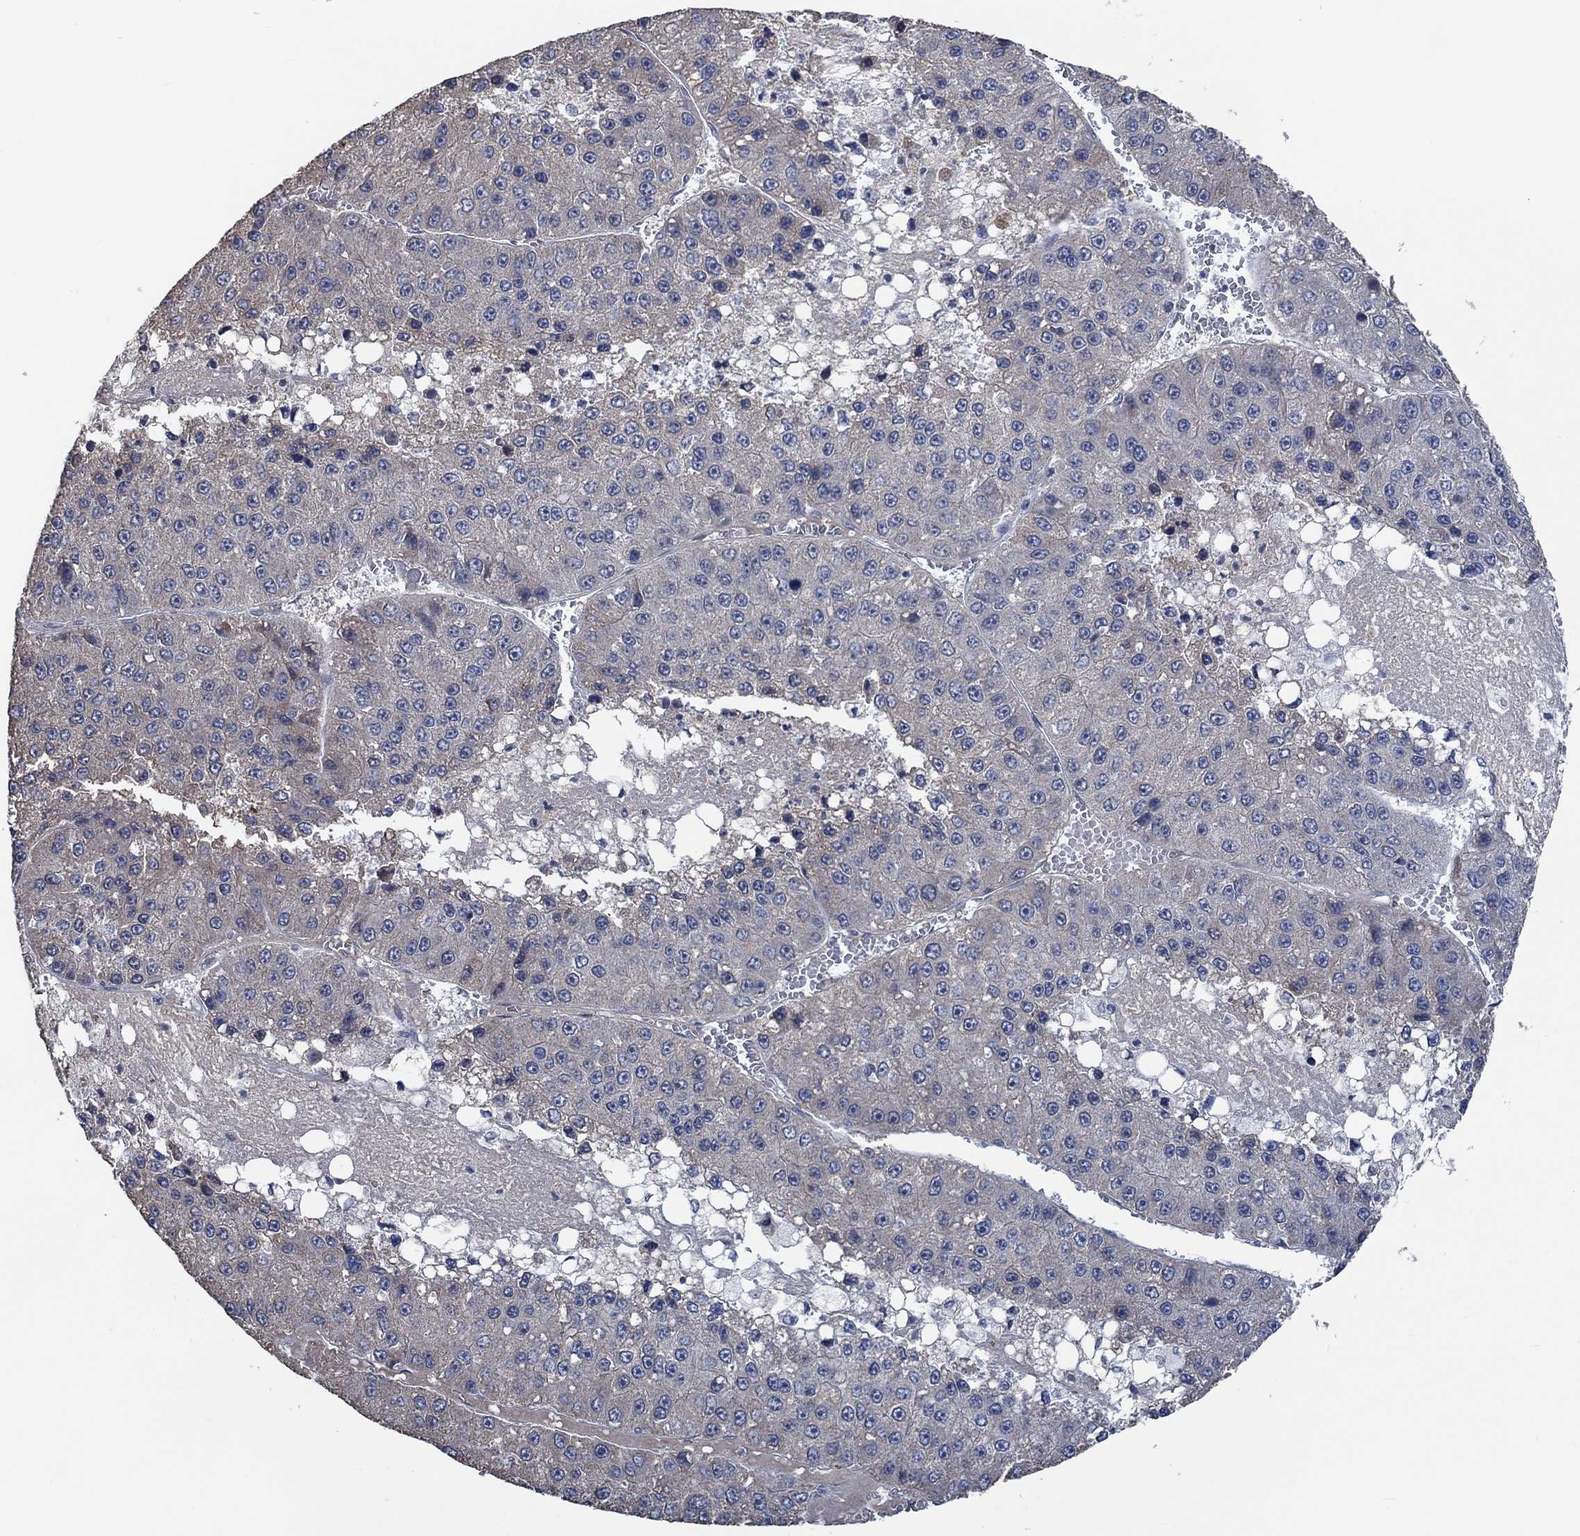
{"staining": {"intensity": "negative", "quantity": "none", "location": "none"}, "tissue": "liver cancer", "cell_type": "Tumor cells", "image_type": "cancer", "snomed": [{"axis": "morphology", "description": "Carcinoma, Hepatocellular, NOS"}, {"axis": "topography", "description": "Liver"}], "caption": "Protein analysis of liver hepatocellular carcinoma reveals no significant expression in tumor cells. (Immunohistochemistry (ihc), brightfield microscopy, high magnification).", "gene": "OBSCN", "patient": {"sex": "female", "age": 73}}